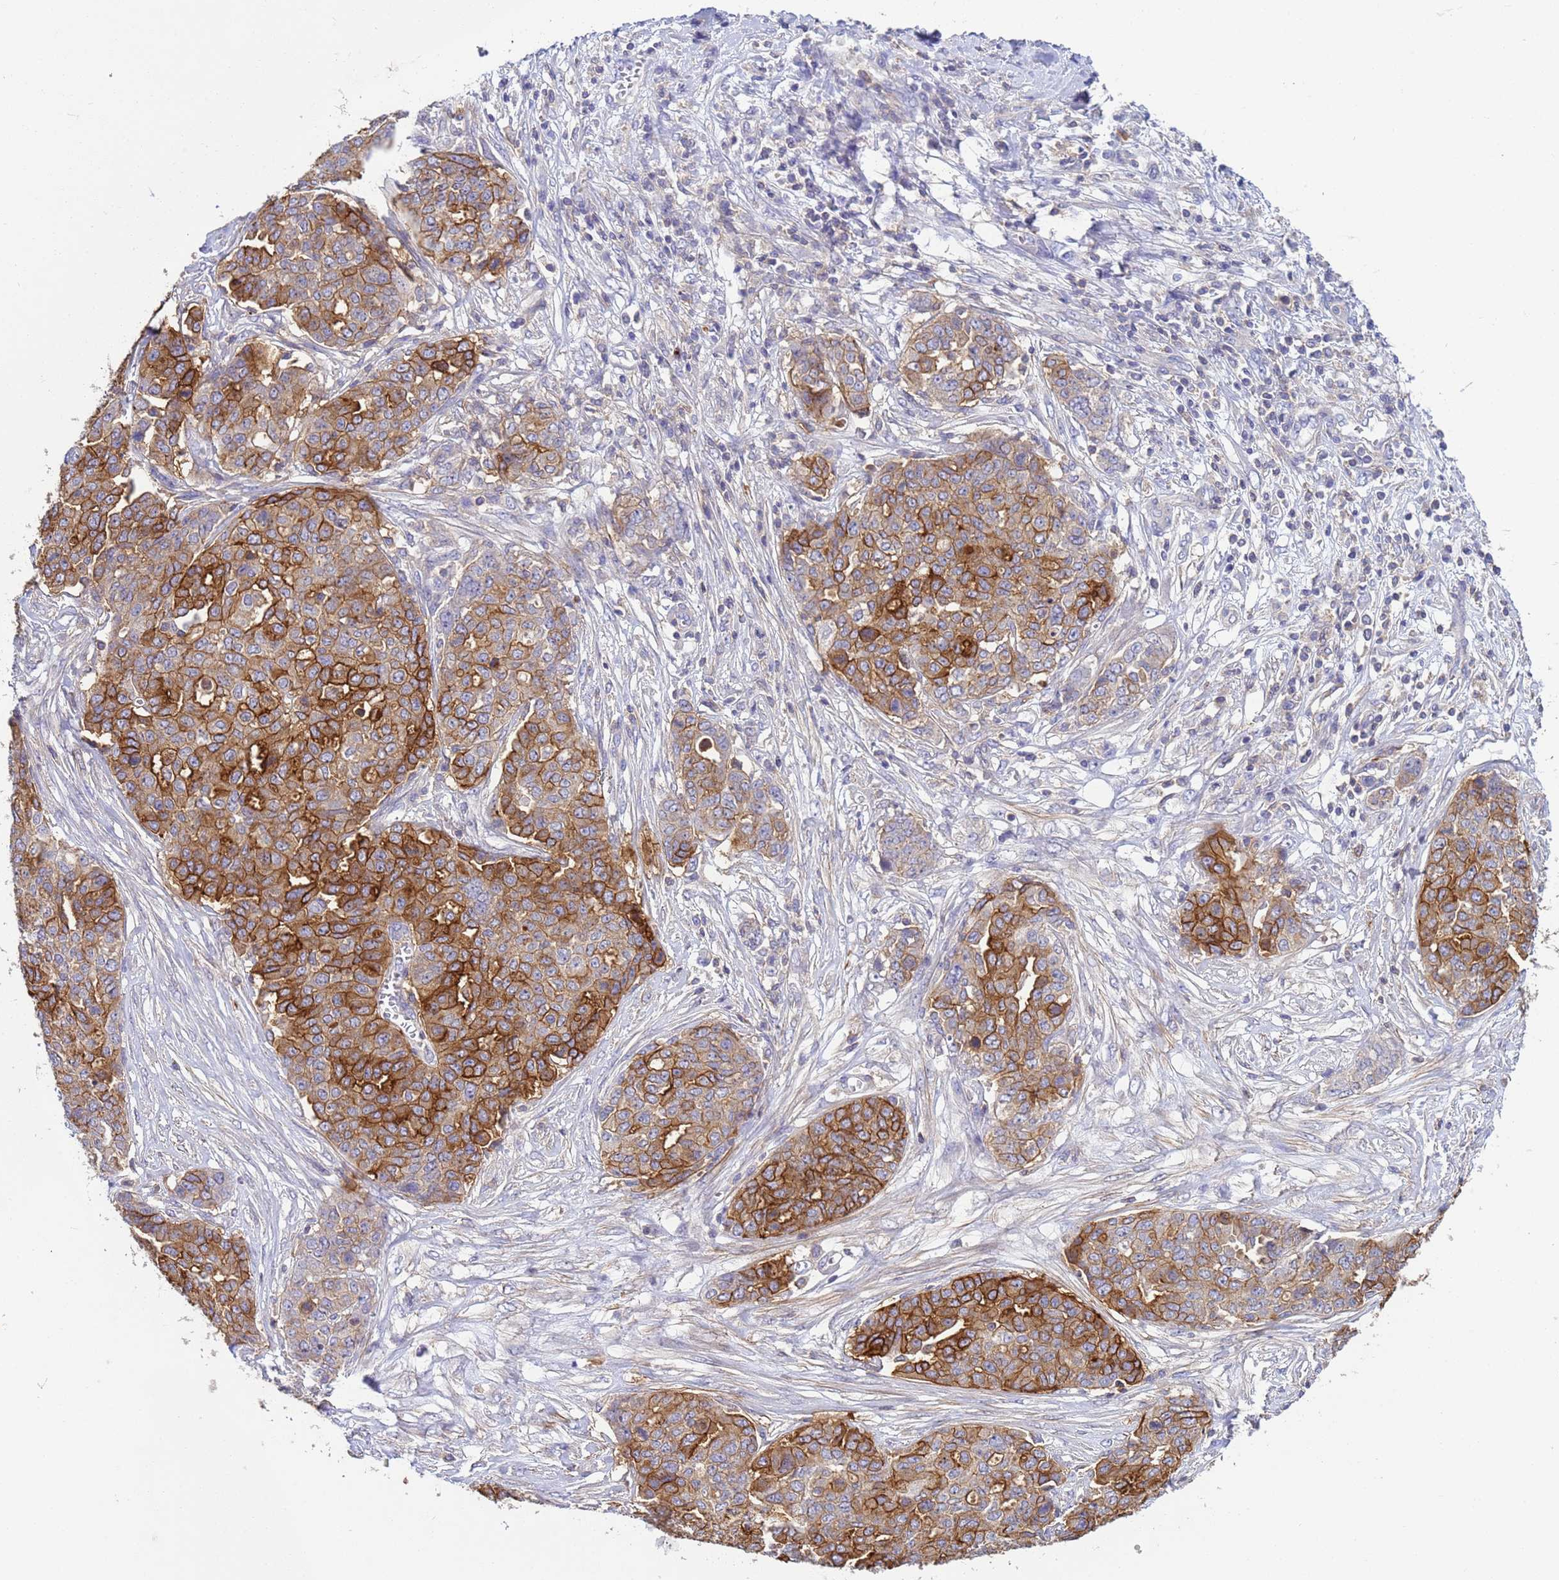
{"staining": {"intensity": "strong", "quantity": "25%-75%", "location": "cytoplasmic/membranous"}, "tissue": "ovarian cancer", "cell_type": "Tumor cells", "image_type": "cancer", "snomed": [{"axis": "morphology", "description": "Cystadenocarcinoma, serous, NOS"}, {"axis": "topography", "description": "Soft tissue"}, {"axis": "topography", "description": "Ovary"}], "caption": "Ovarian cancer tissue shows strong cytoplasmic/membranous staining in about 25%-75% of tumor cells, visualized by immunohistochemistry. Using DAB (brown) and hematoxylin (blue) stains, captured at high magnification using brightfield microscopy.", "gene": "KLHL13", "patient": {"sex": "female", "age": 57}}